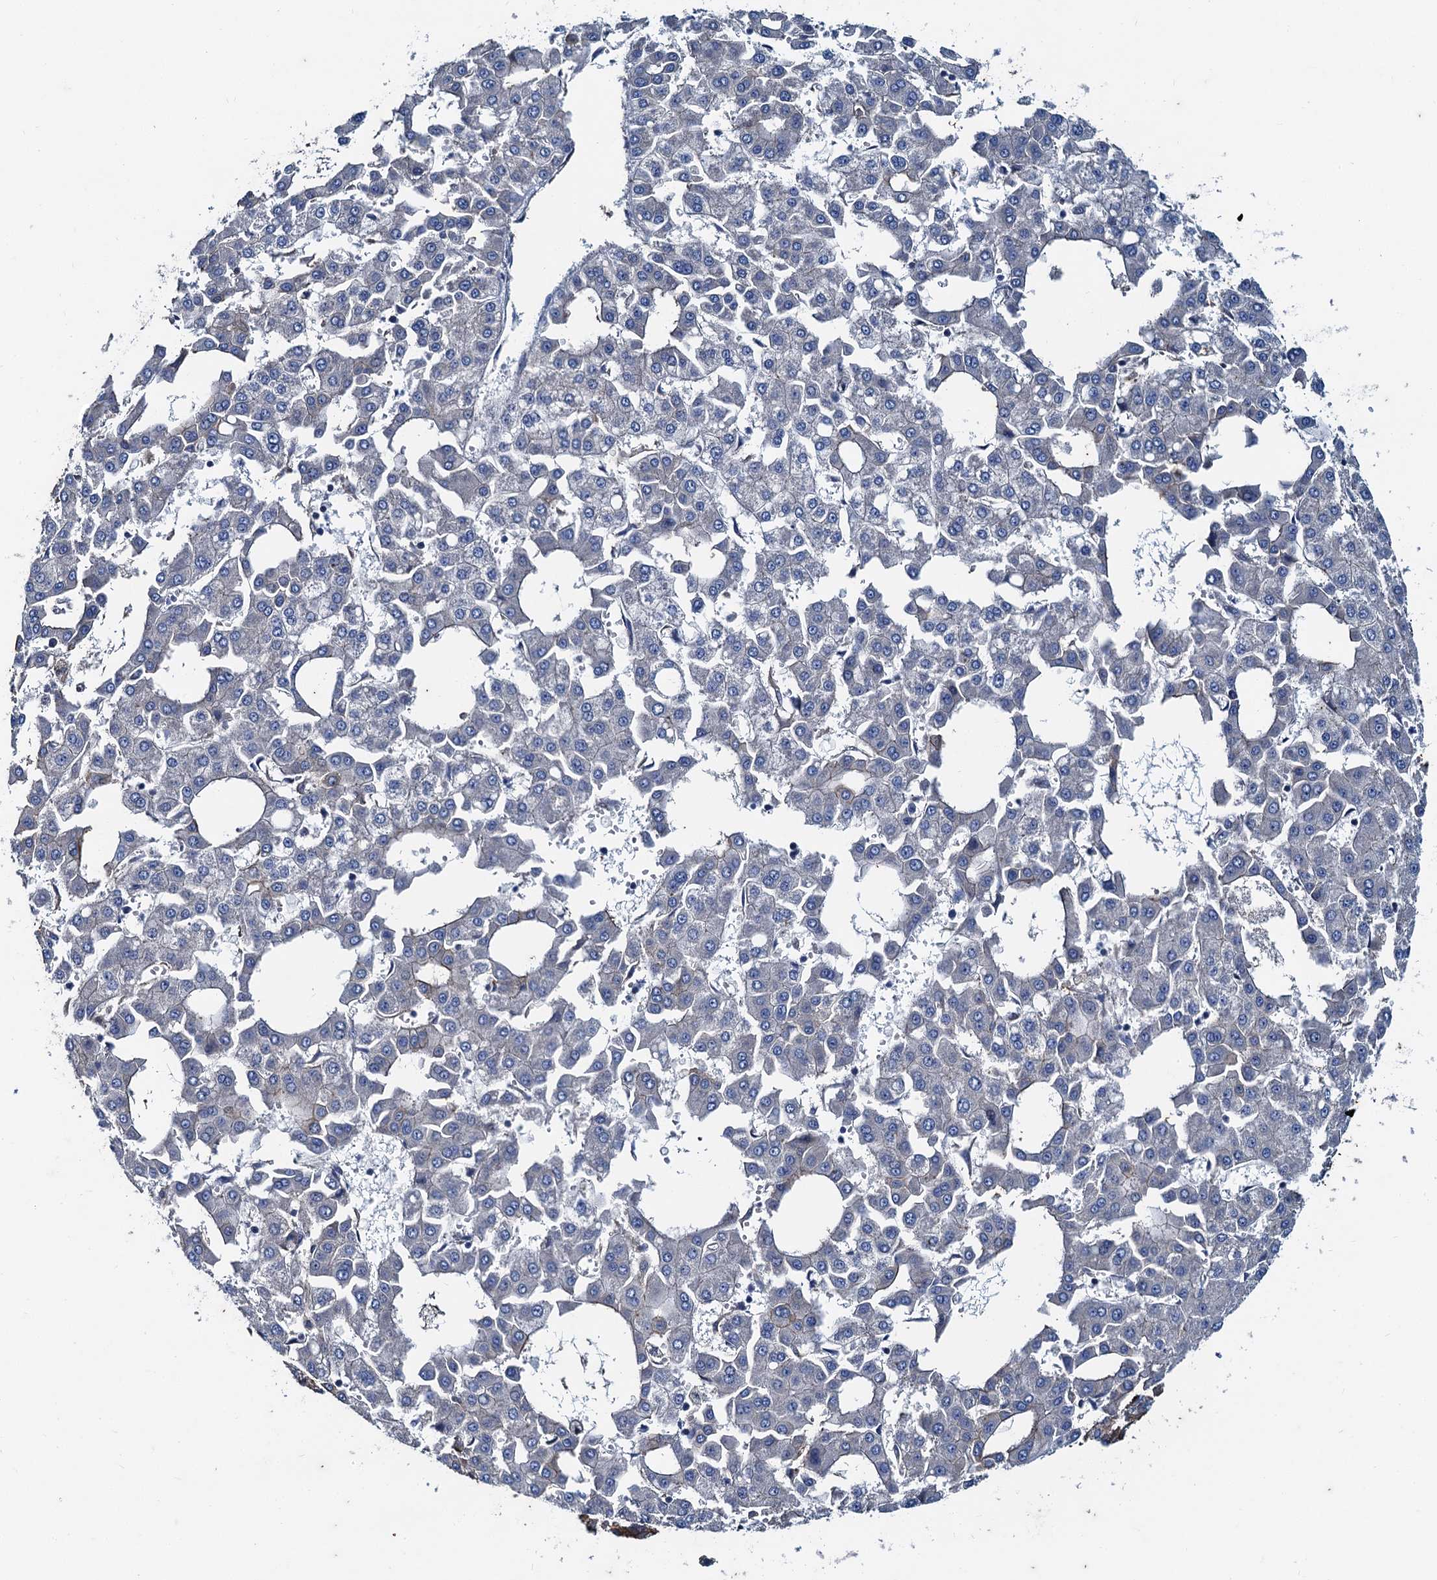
{"staining": {"intensity": "negative", "quantity": "none", "location": "none"}, "tissue": "liver cancer", "cell_type": "Tumor cells", "image_type": "cancer", "snomed": [{"axis": "morphology", "description": "Carcinoma, Hepatocellular, NOS"}, {"axis": "topography", "description": "Liver"}], "caption": "IHC of human liver cancer (hepatocellular carcinoma) displays no expression in tumor cells. (Stains: DAB (3,3'-diaminobenzidine) immunohistochemistry (IHC) with hematoxylin counter stain, Microscopy: brightfield microscopy at high magnification).", "gene": "NGRN", "patient": {"sex": "male", "age": 47}}